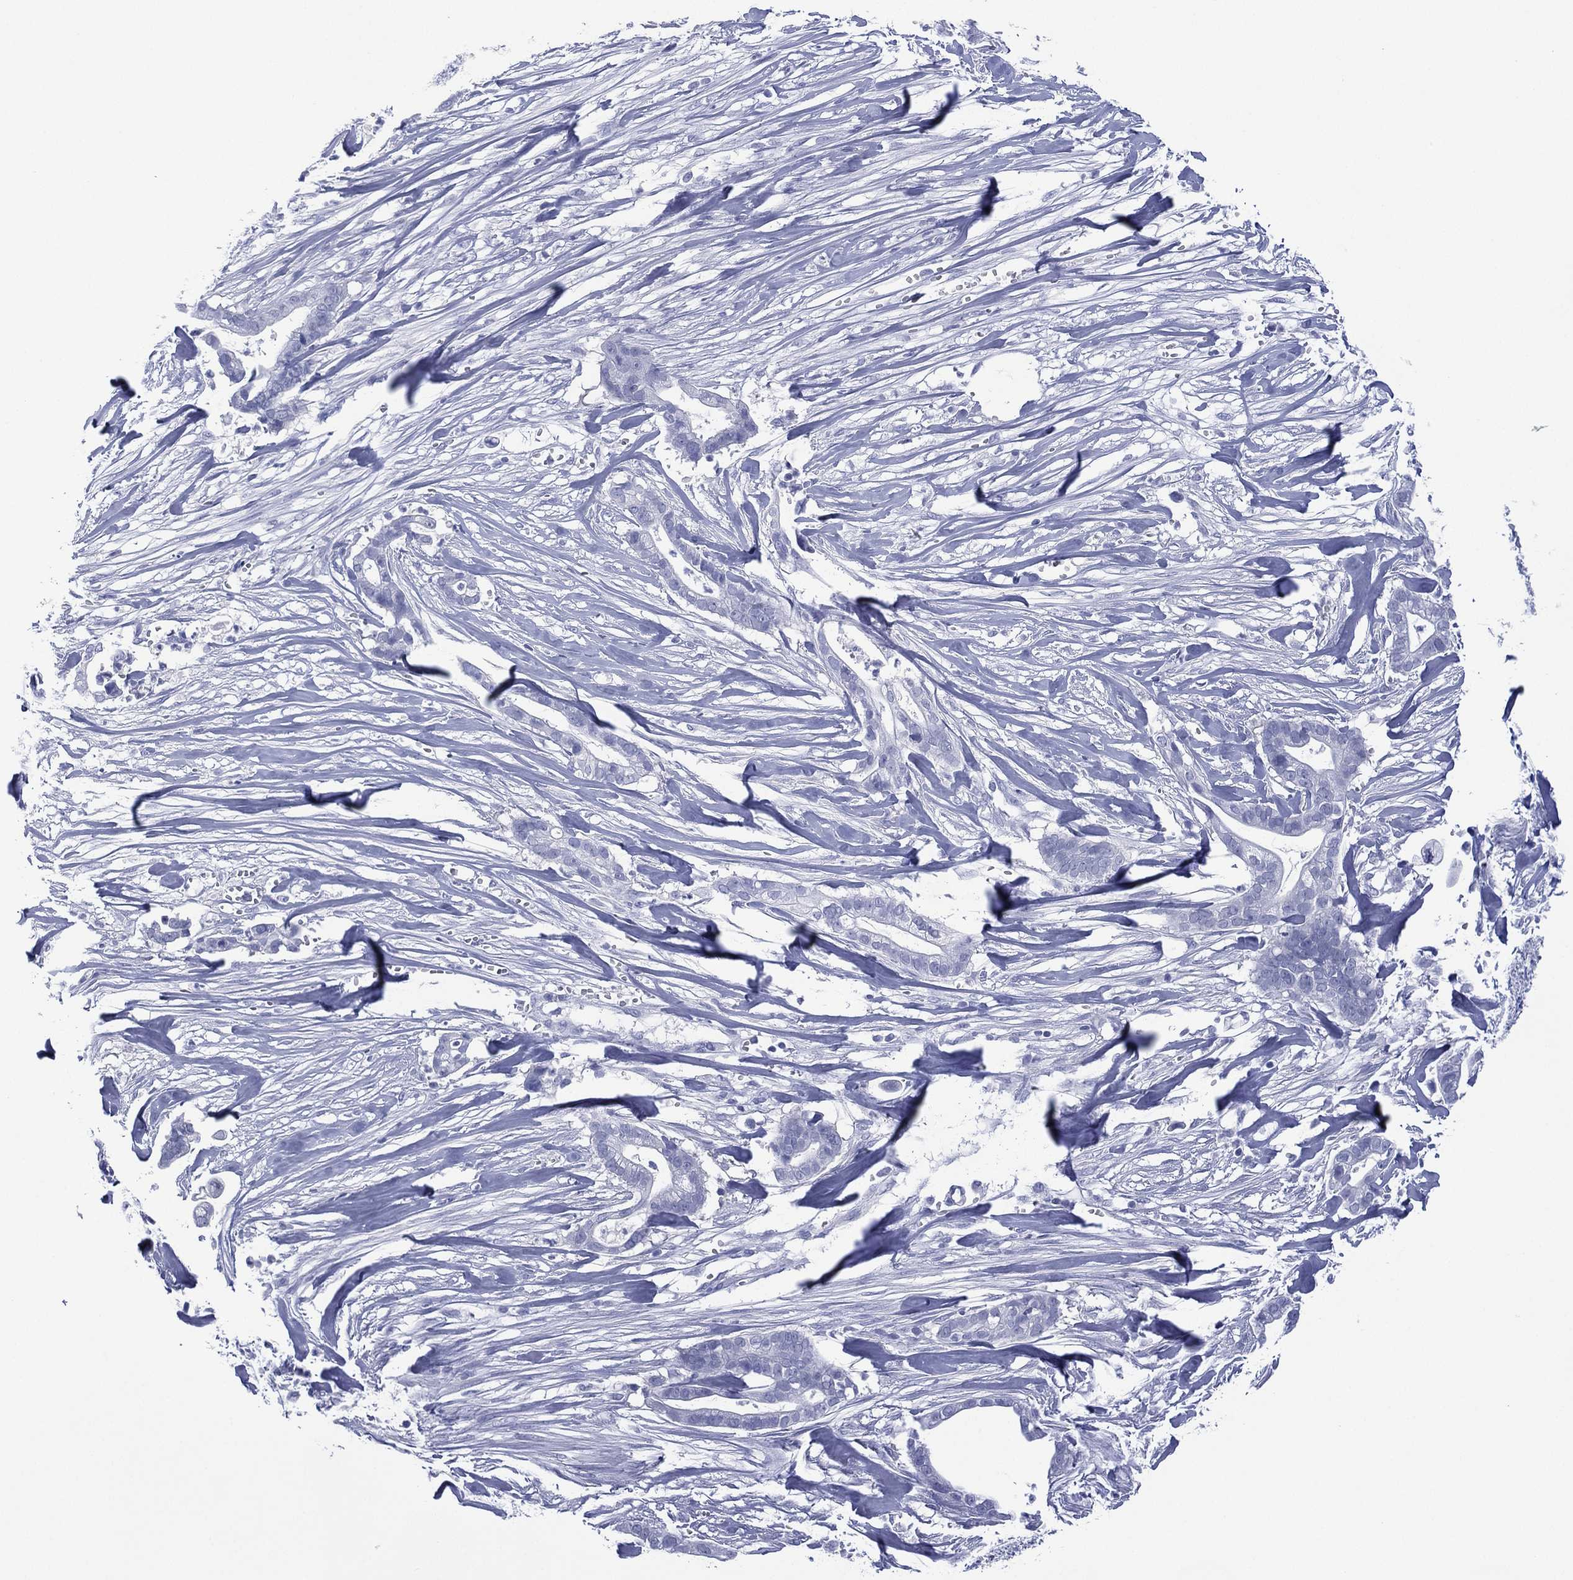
{"staining": {"intensity": "negative", "quantity": "none", "location": "none"}, "tissue": "pancreatic cancer", "cell_type": "Tumor cells", "image_type": "cancer", "snomed": [{"axis": "morphology", "description": "Adenocarcinoma, NOS"}, {"axis": "topography", "description": "Pancreas"}], "caption": "Tumor cells are negative for brown protein staining in pancreatic cancer.", "gene": "DSG1", "patient": {"sex": "male", "age": 61}}